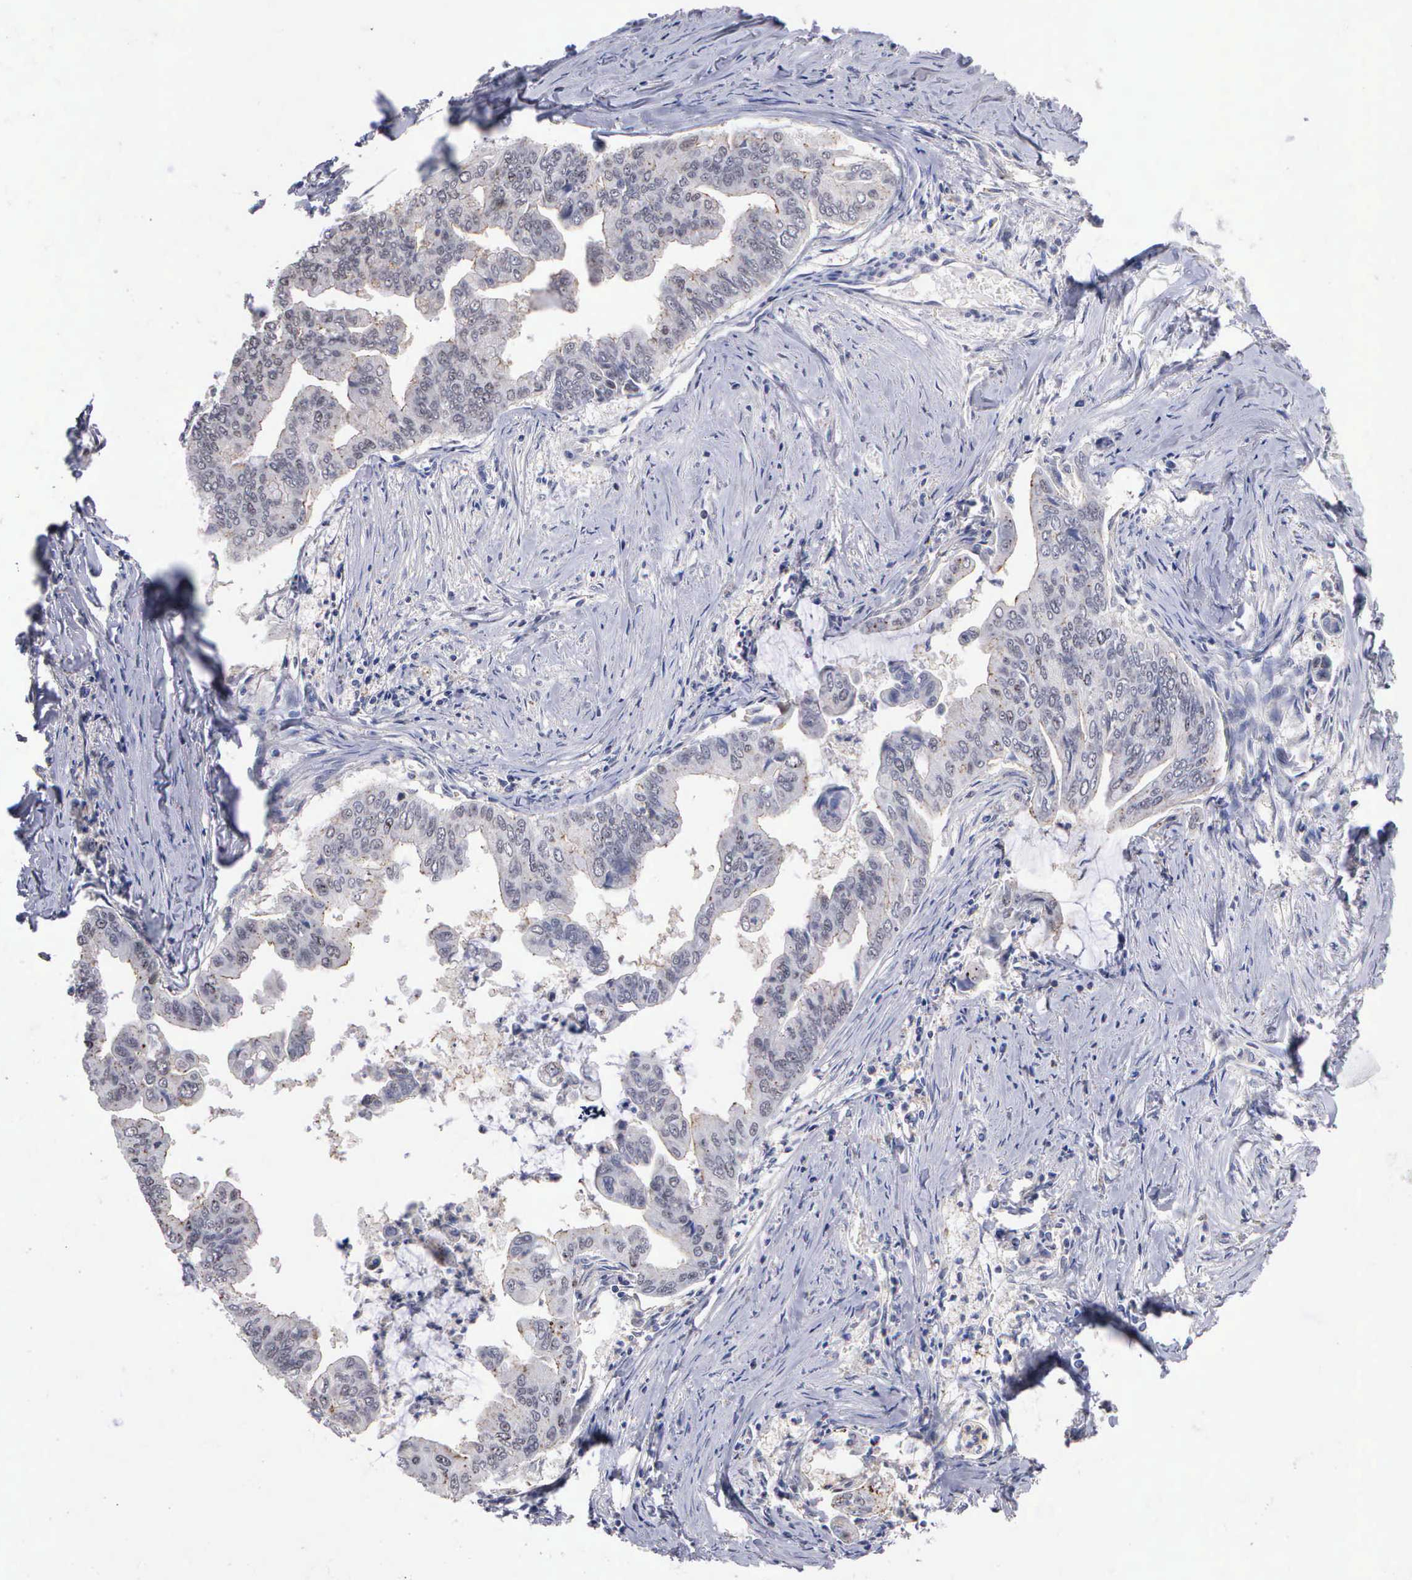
{"staining": {"intensity": "weak", "quantity": "<25%", "location": "cytoplasmic/membranous"}, "tissue": "stomach cancer", "cell_type": "Tumor cells", "image_type": "cancer", "snomed": [{"axis": "morphology", "description": "Adenocarcinoma, NOS"}, {"axis": "topography", "description": "Stomach, upper"}], "caption": "The image exhibits no significant positivity in tumor cells of stomach cancer (adenocarcinoma).", "gene": "KDM6A", "patient": {"sex": "male", "age": 80}}